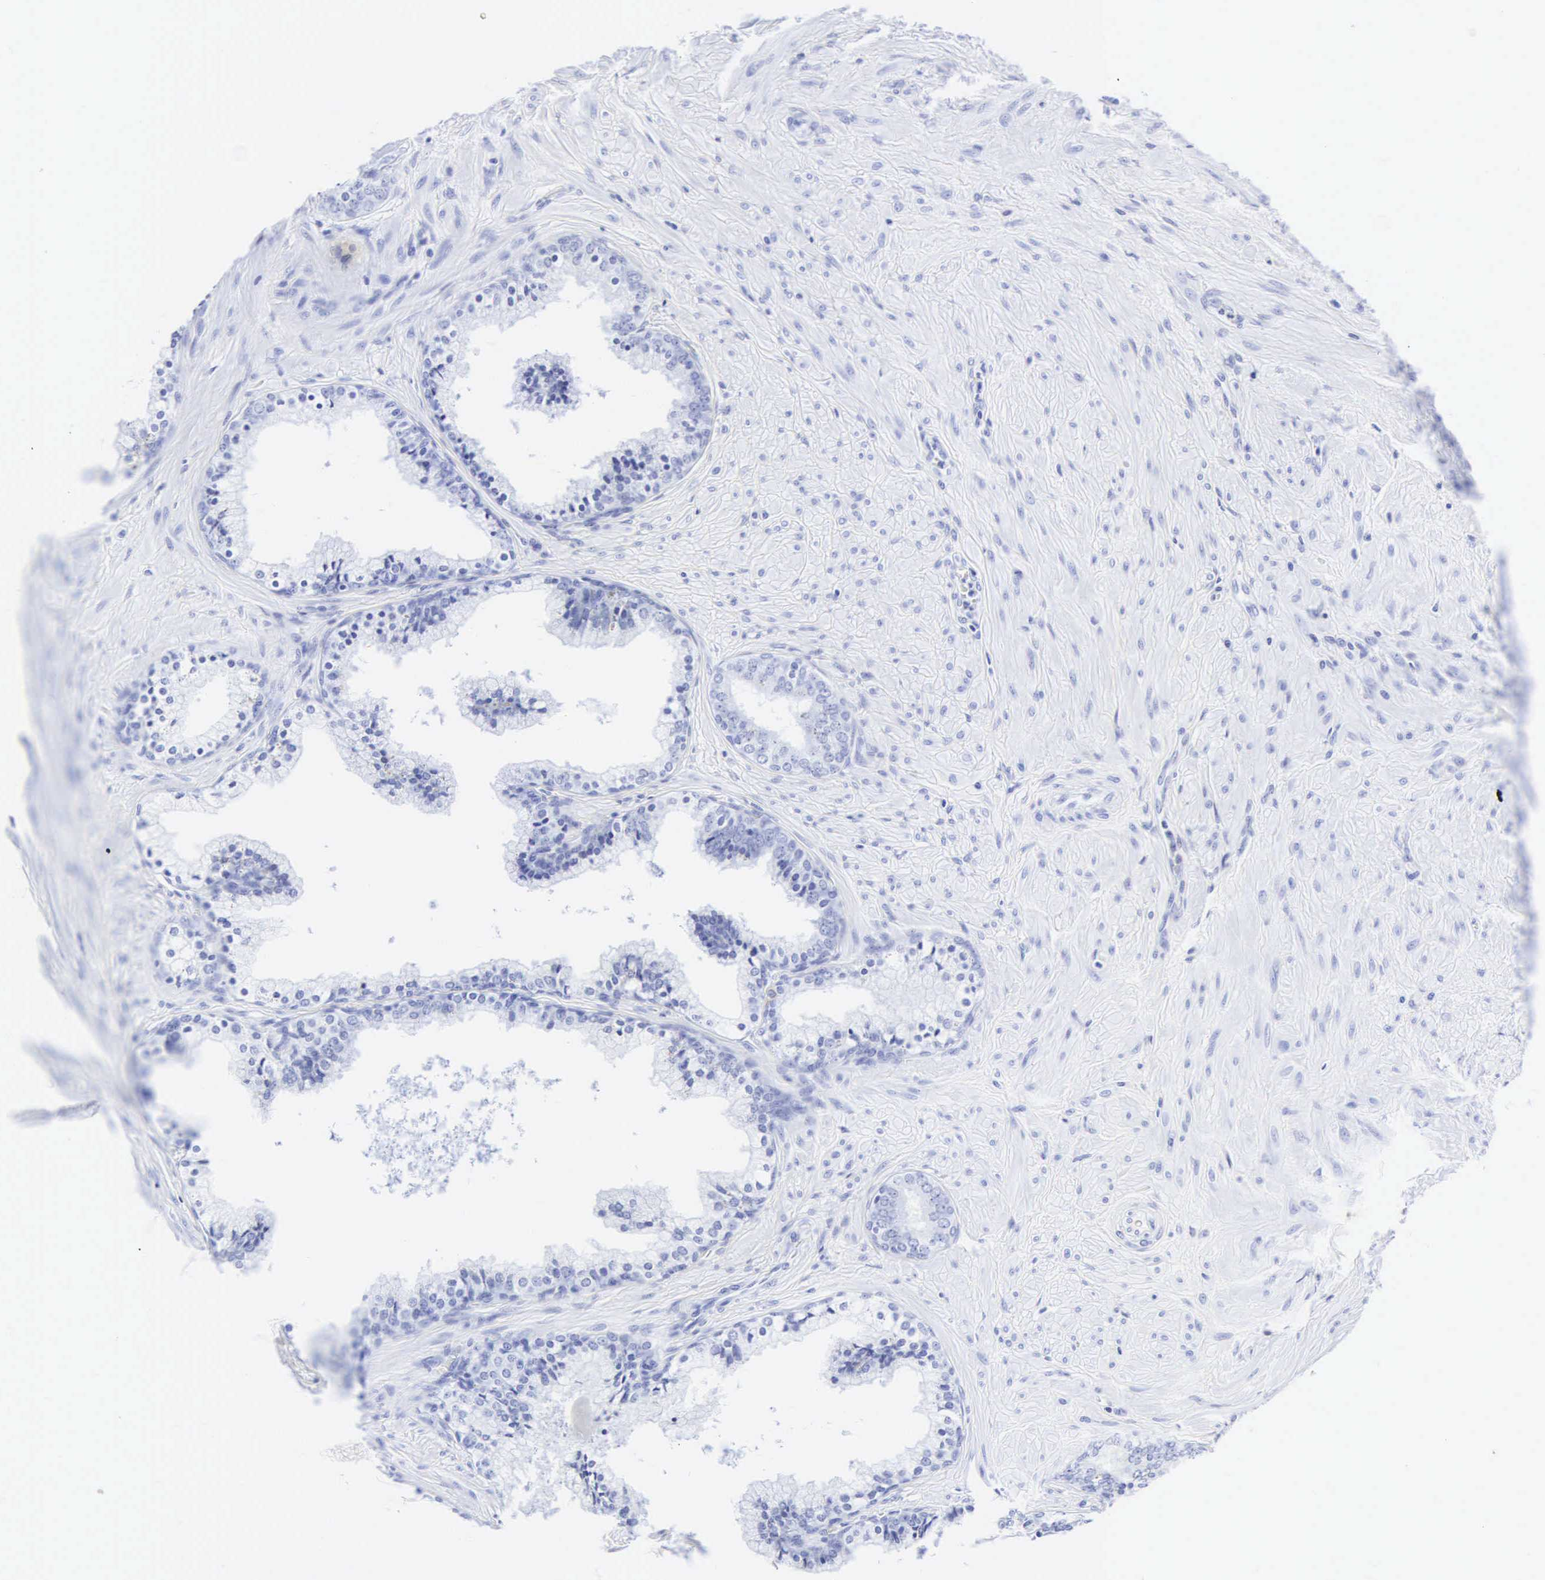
{"staining": {"intensity": "negative", "quantity": "none", "location": "none"}, "tissue": "prostate", "cell_type": "Glandular cells", "image_type": "normal", "snomed": [{"axis": "morphology", "description": "Normal tissue, NOS"}, {"axis": "topography", "description": "Prostate"}], "caption": "High magnification brightfield microscopy of normal prostate stained with DAB (3,3'-diaminobenzidine) (brown) and counterstained with hematoxylin (blue): glandular cells show no significant expression.", "gene": "CGB3", "patient": {"sex": "male", "age": 65}}